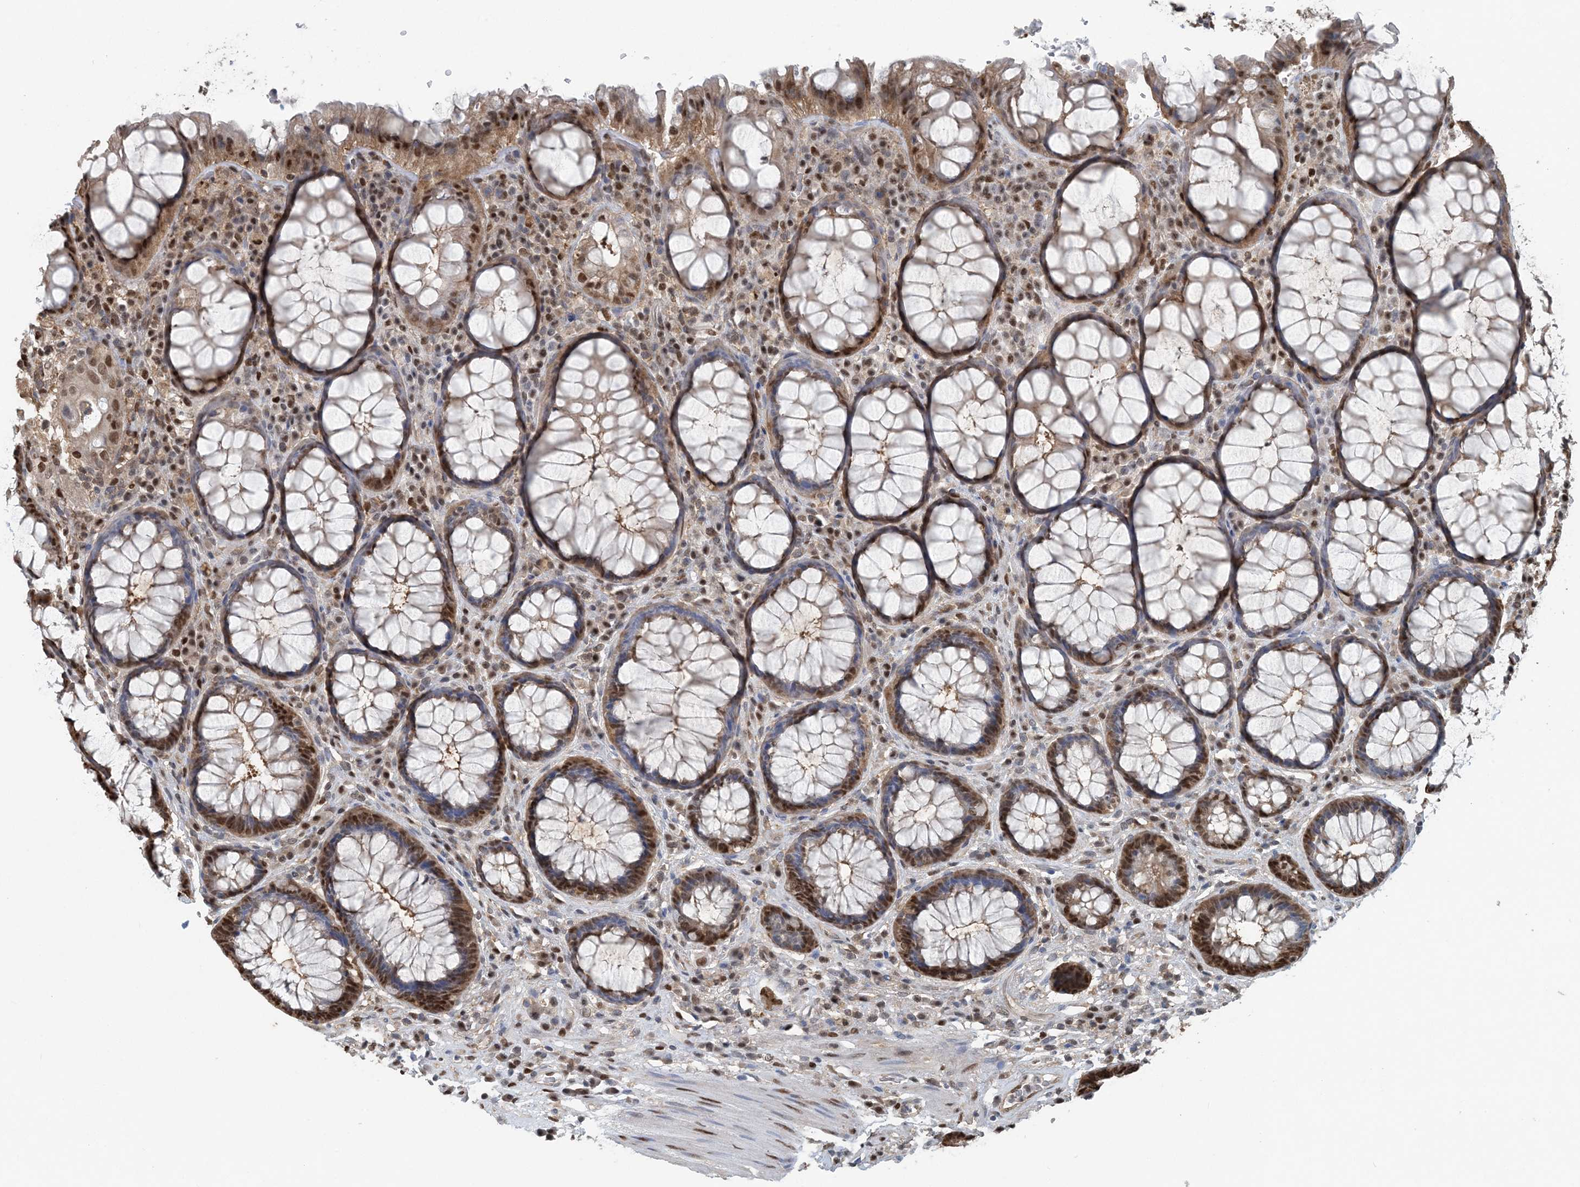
{"staining": {"intensity": "strong", "quantity": ">75%", "location": "nuclear"}, "tissue": "rectum", "cell_type": "Glandular cells", "image_type": "normal", "snomed": [{"axis": "morphology", "description": "Normal tissue, NOS"}, {"axis": "topography", "description": "Rectum"}], "caption": "Normal rectum was stained to show a protein in brown. There is high levels of strong nuclear positivity in about >75% of glandular cells.", "gene": "HIKESHI", "patient": {"sex": "male", "age": 64}}